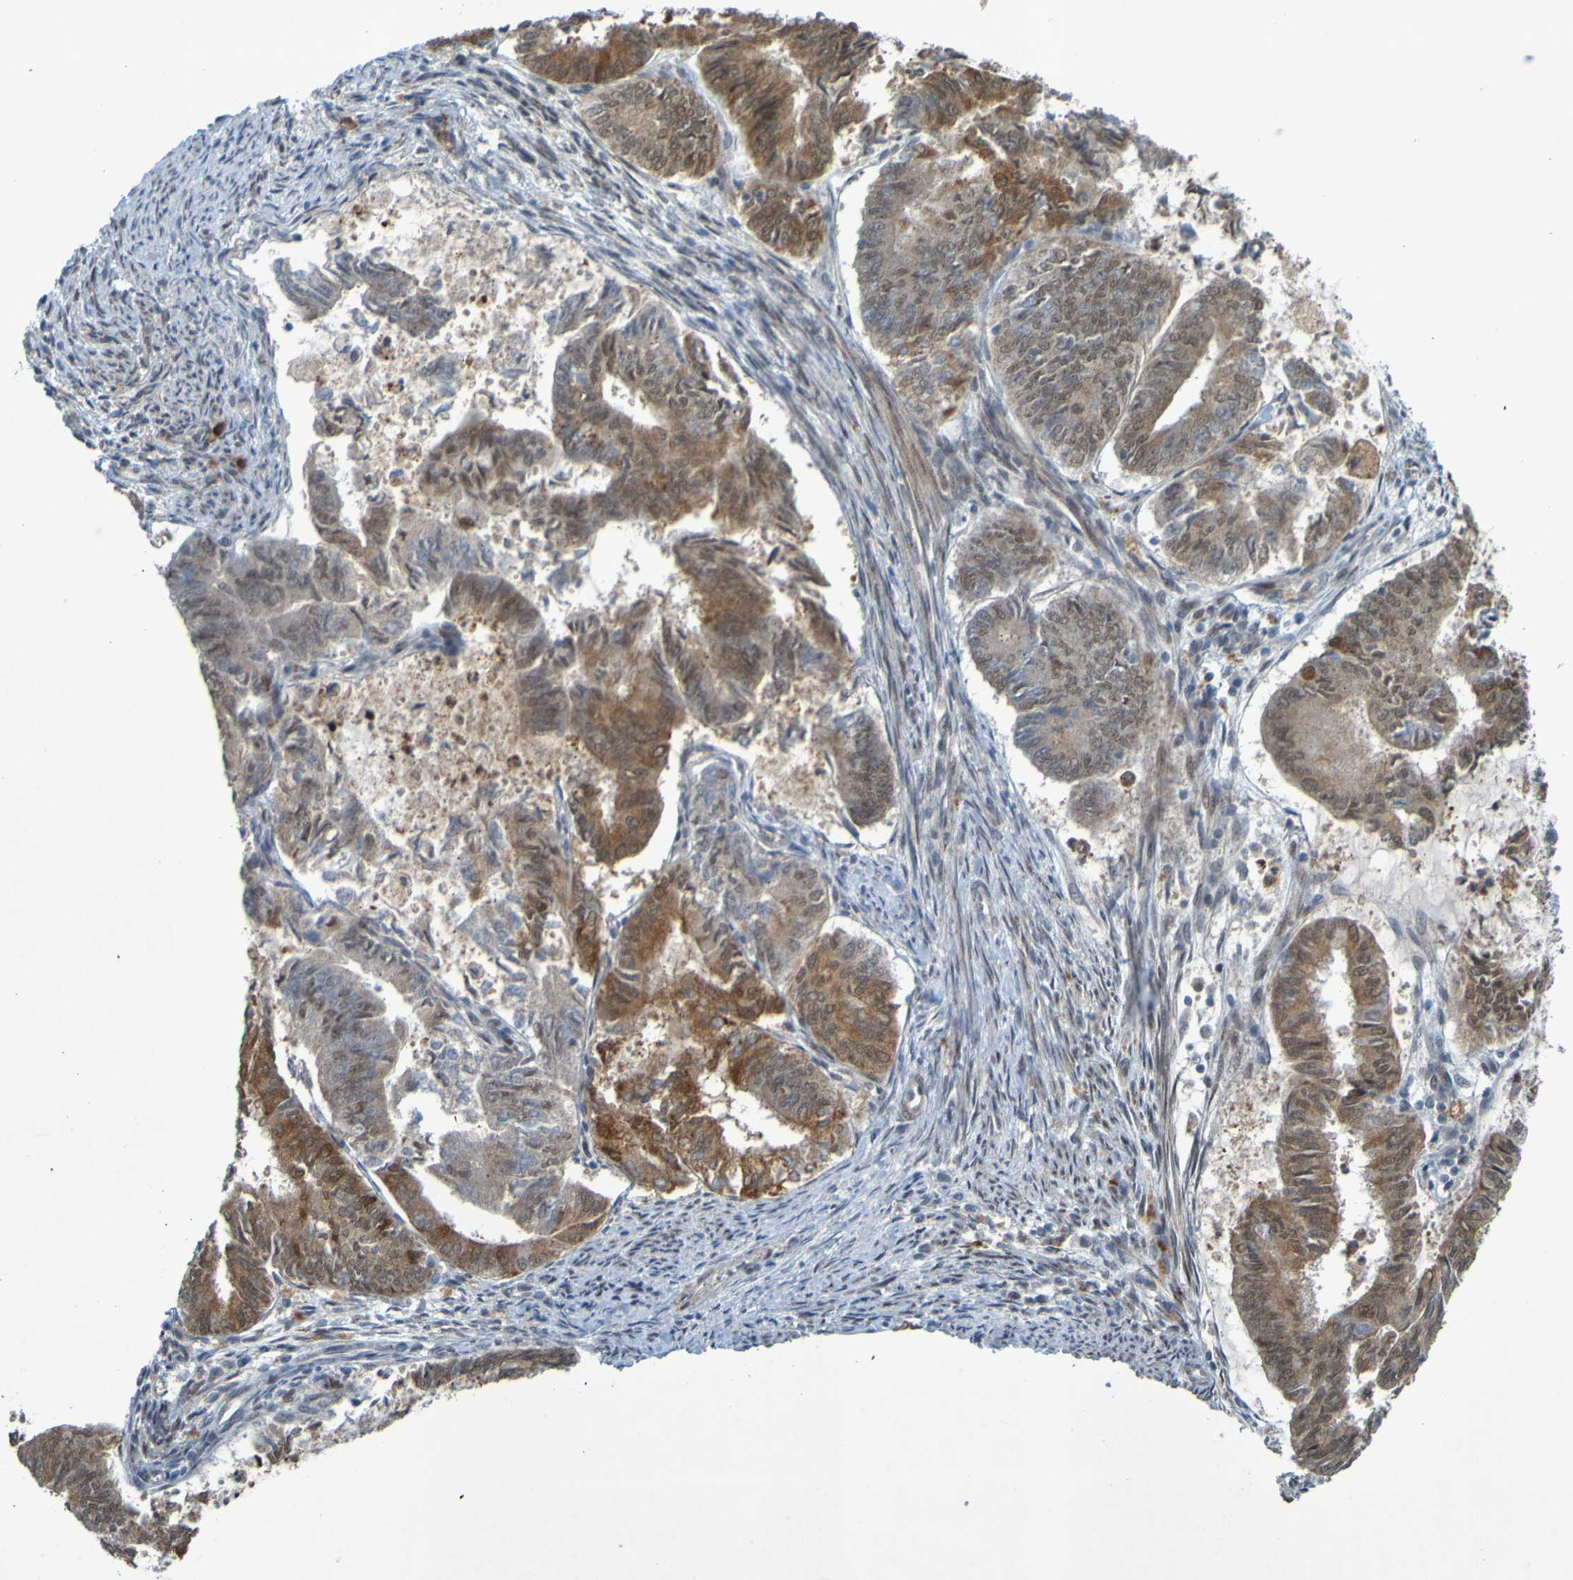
{"staining": {"intensity": "moderate", "quantity": "25%-75%", "location": "cytoplasmic/membranous,nuclear"}, "tissue": "endometrial cancer", "cell_type": "Tumor cells", "image_type": "cancer", "snomed": [{"axis": "morphology", "description": "Adenocarcinoma, NOS"}, {"axis": "topography", "description": "Endometrium"}], "caption": "Immunohistochemistry (IHC) staining of endometrial cancer (adenocarcinoma), which displays medium levels of moderate cytoplasmic/membranous and nuclear staining in about 25%-75% of tumor cells indicating moderate cytoplasmic/membranous and nuclear protein positivity. The staining was performed using DAB (3,3'-diaminobenzidine) (brown) for protein detection and nuclei were counterstained in hematoxylin (blue).", "gene": "MCPH1", "patient": {"sex": "female", "age": 86}}